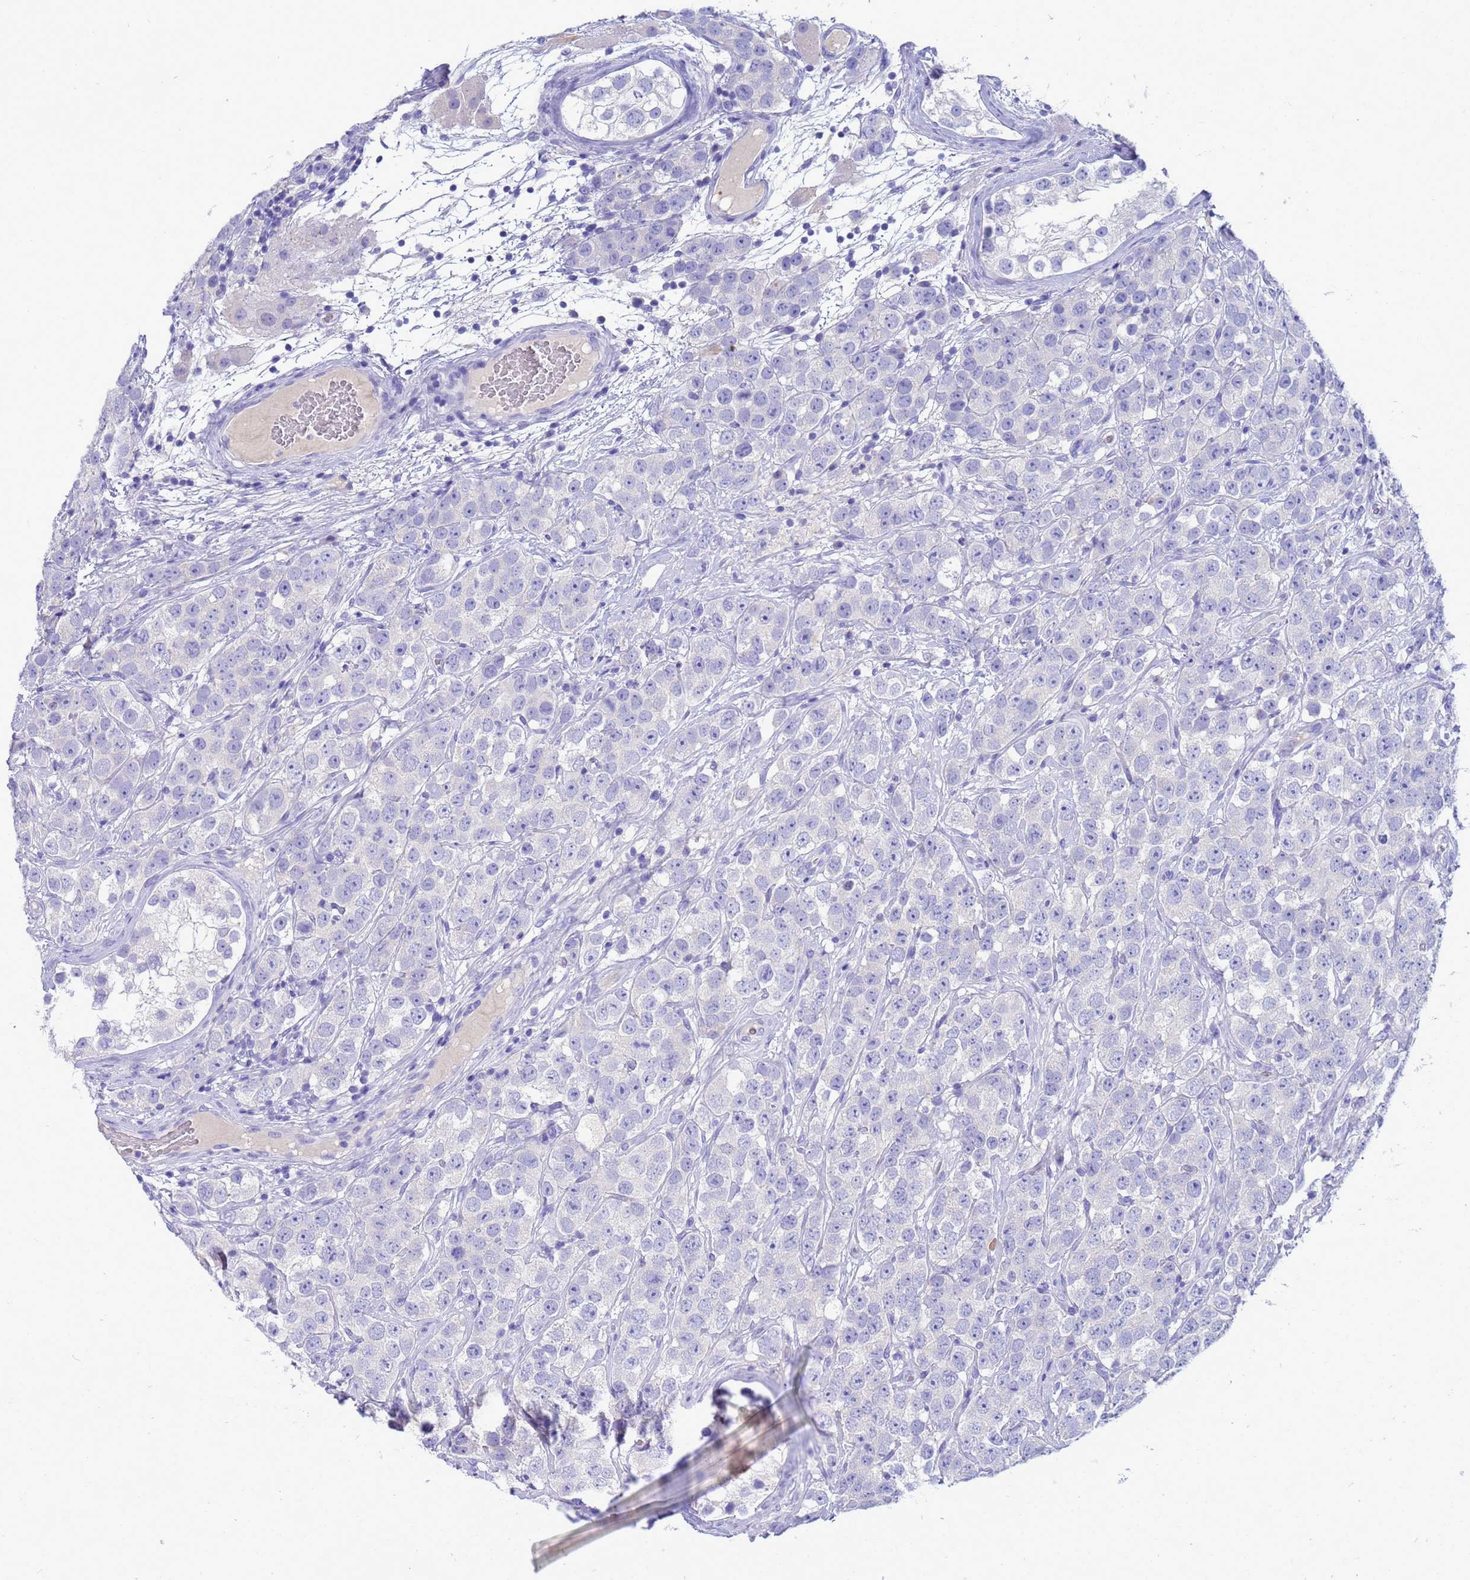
{"staining": {"intensity": "negative", "quantity": "none", "location": "none"}, "tissue": "testis cancer", "cell_type": "Tumor cells", "image_type": "cancer", "snomed": [{"axis": "morphology", "description": "Seminoma, NOS"}, {"axis": "topography", "description": "Testis"}], "caption": "High magnification brightfield microscopy of testis seminoma stained with DAB (3,3'-diaminobenzidine) (brown) and counterstained with hematoxylin (blue): tumor cells show no significant expression. (DAB IHC, high magnification).", "gene": "SYCN", "patient": {"sex": "male", "age": 28}}